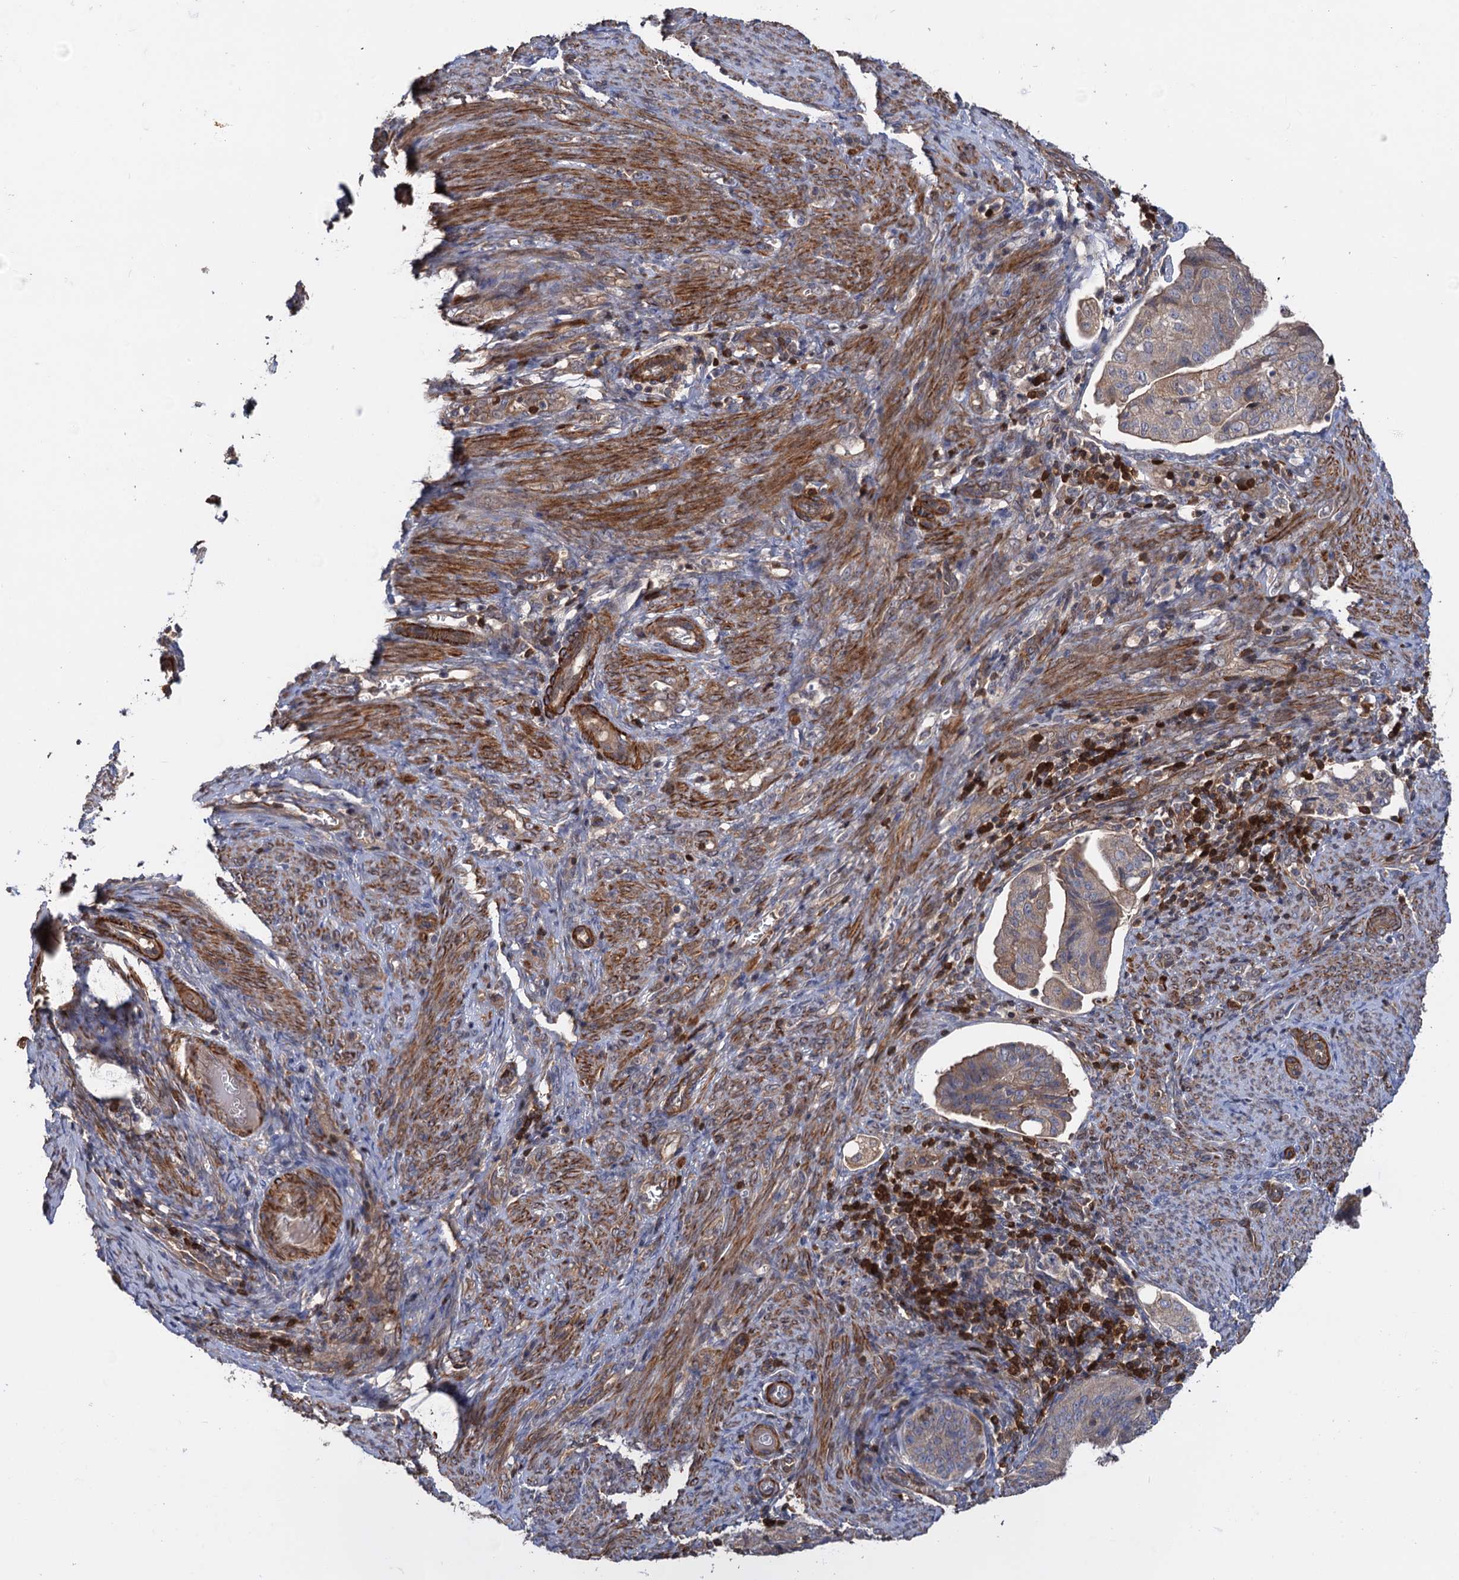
{"staining": {"intensity": "moderate", "quantity": "25%-75%", "location": "cytoplasmic/membranous"}, "tissue": "endometrial cancer", "cell_type": "Tumor cells", "image_type": "cancer", "snomed": [{"axis": "morphology", "description": "Adenocarcinoma, NOS"}, {"axis": "topography", "description": "Endometrium"}], "caption": "An immunohistochemistry (IHC) histopathology image of neoplastic tissue is shown. Protein staining in brown shows moderate cytoplasmic/membranous positivity in adenocarcinoma (endometrial) within tumor cells. The staining was performed using DAB (3,3'-diaminobenzidine), with brown indicating positive protein expression. Nuclei are stained blue with hematoxylin.", "gene": "DGKA", "patient": {"sex": "female", "age": 51}}